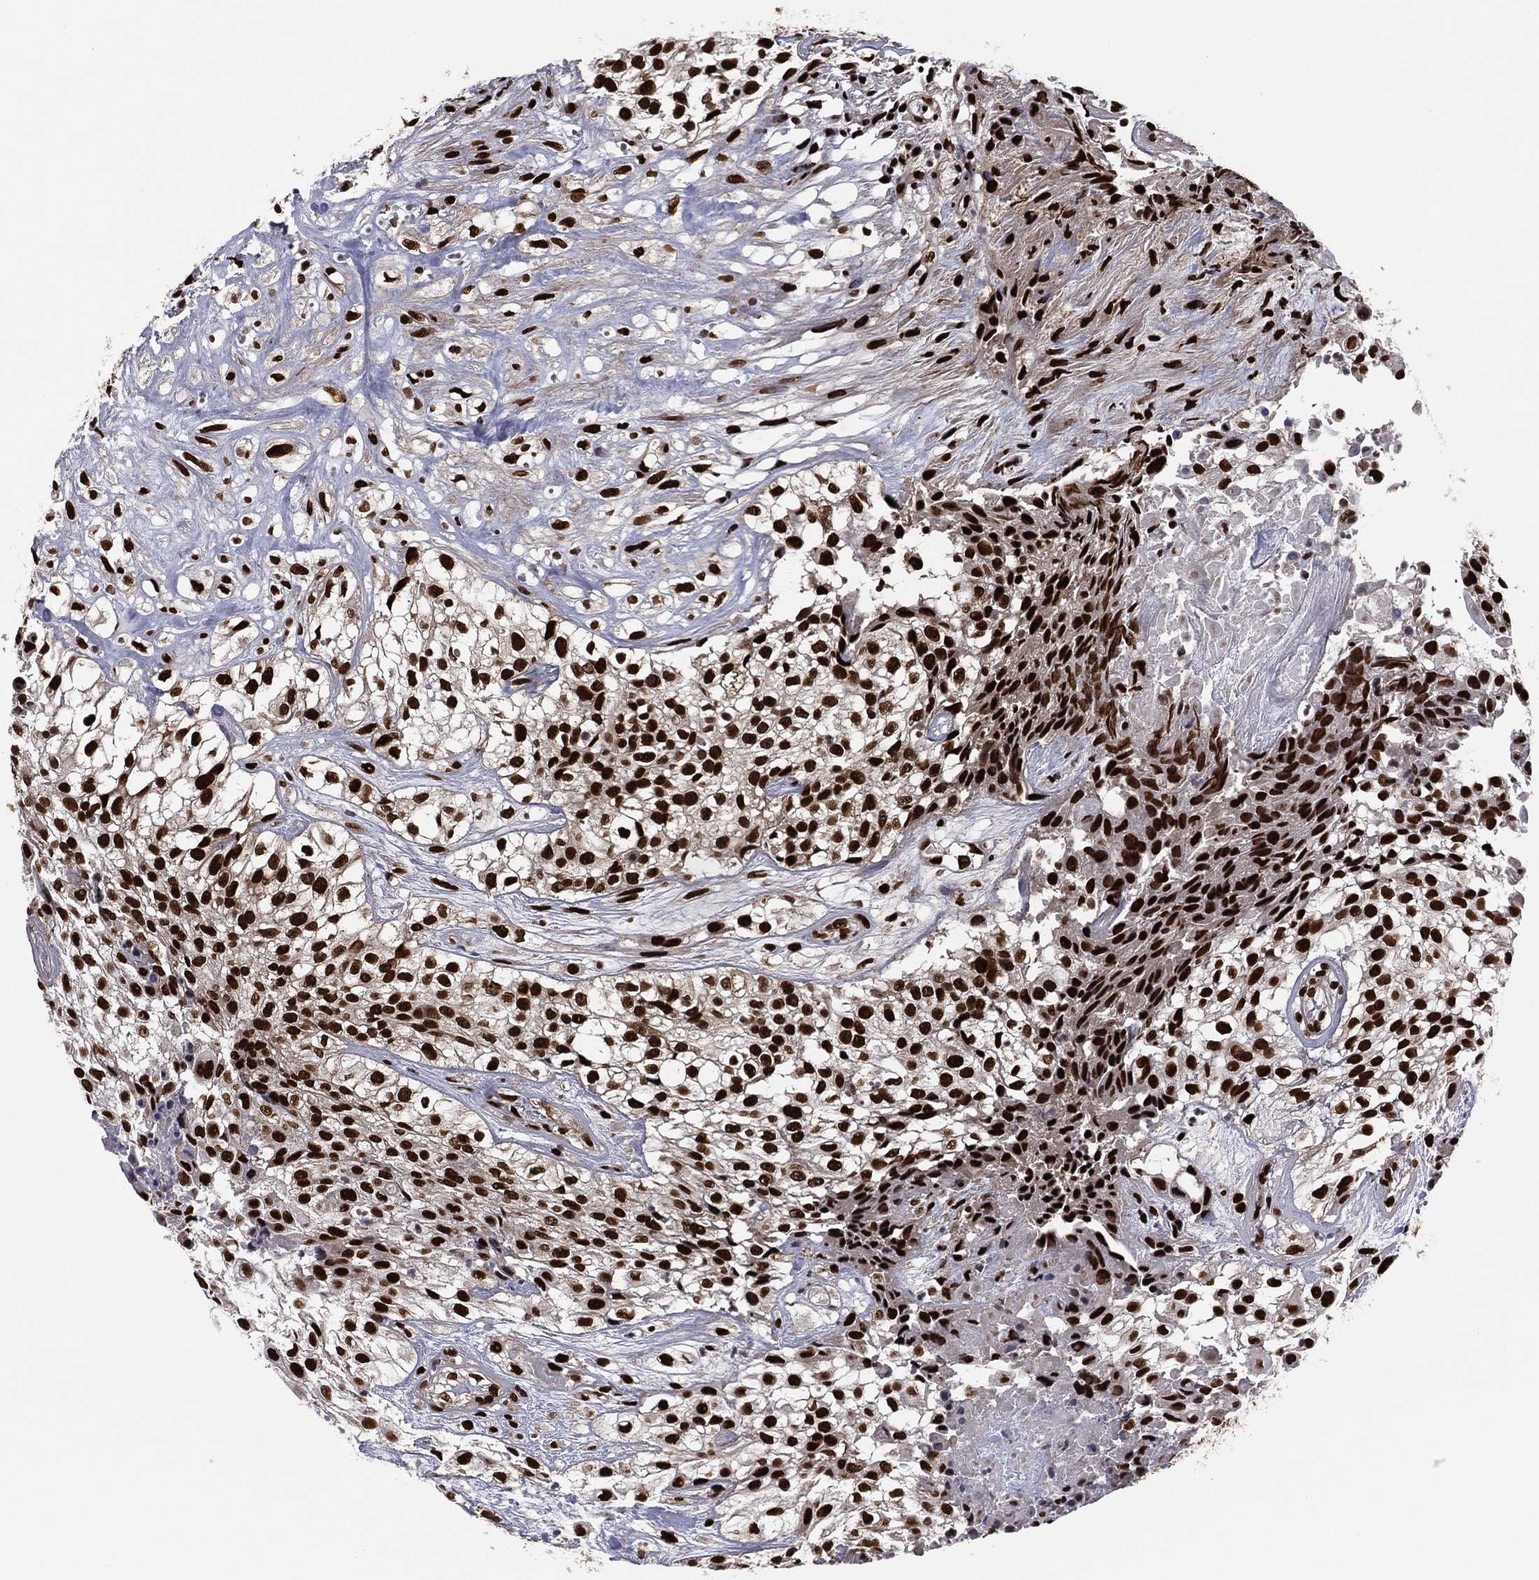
{"staining": {"intensity": "strong", "quantity": ">75%", "location": "nuclear"}, "tissue": "urothelial cancer", "cell_type": "Tumor cells", "image_type": "cancer", "snomed": [{"axis": "morphology", "description": "Urothelial carcinoma, High grade"}, {"axis": "topography", "description": "Urinary bladder"}], "caption": "The immunohistochemical stain shows strong nuclear staining in tumor cells of urothelial cancer tissue. Using DAB (3,3'-diaminobenzidine) (brown) and hematoxylin (blue) stains, captured at high magnification using brightfield microscopy.", "gene": "TP53BP1", "patient": {"sex": "male", "age": 56}}